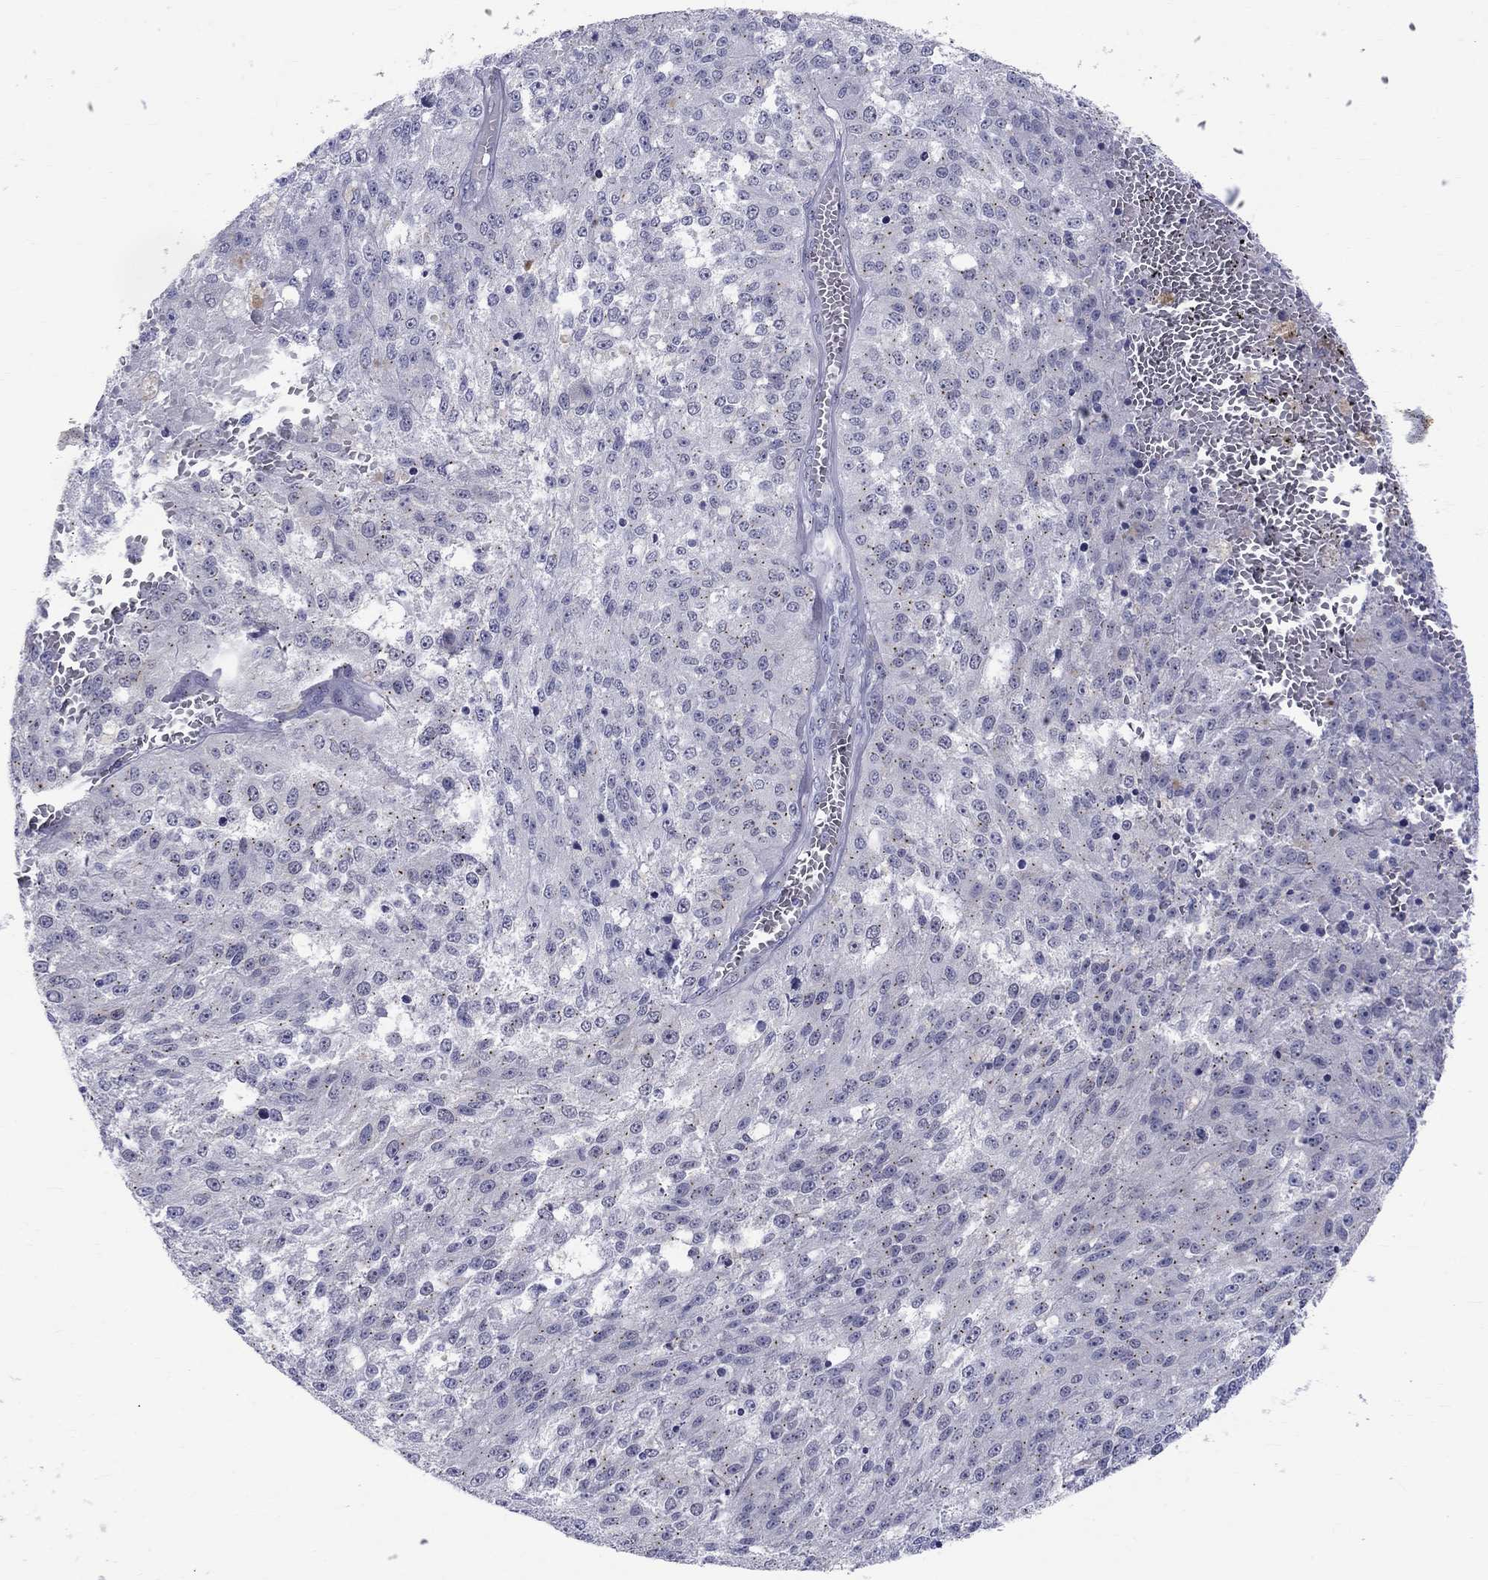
{"staining": {"intensity": "negative", "quantity": "none", "location": "none"}, "tissue": "melanoma", "cell_type": "Tumor cells", "image_type": "cancer", "snomed": [{"axis": "morphology", "description": "Malignant melanoma, Metastatic site"}, {"axis": "topography", "description": "Lymph node"}], "caption": "There is no significant staining in tumor cells of melanoma.", "gene": "CEP43", "patient": {"sex": "female", "age": 64}}